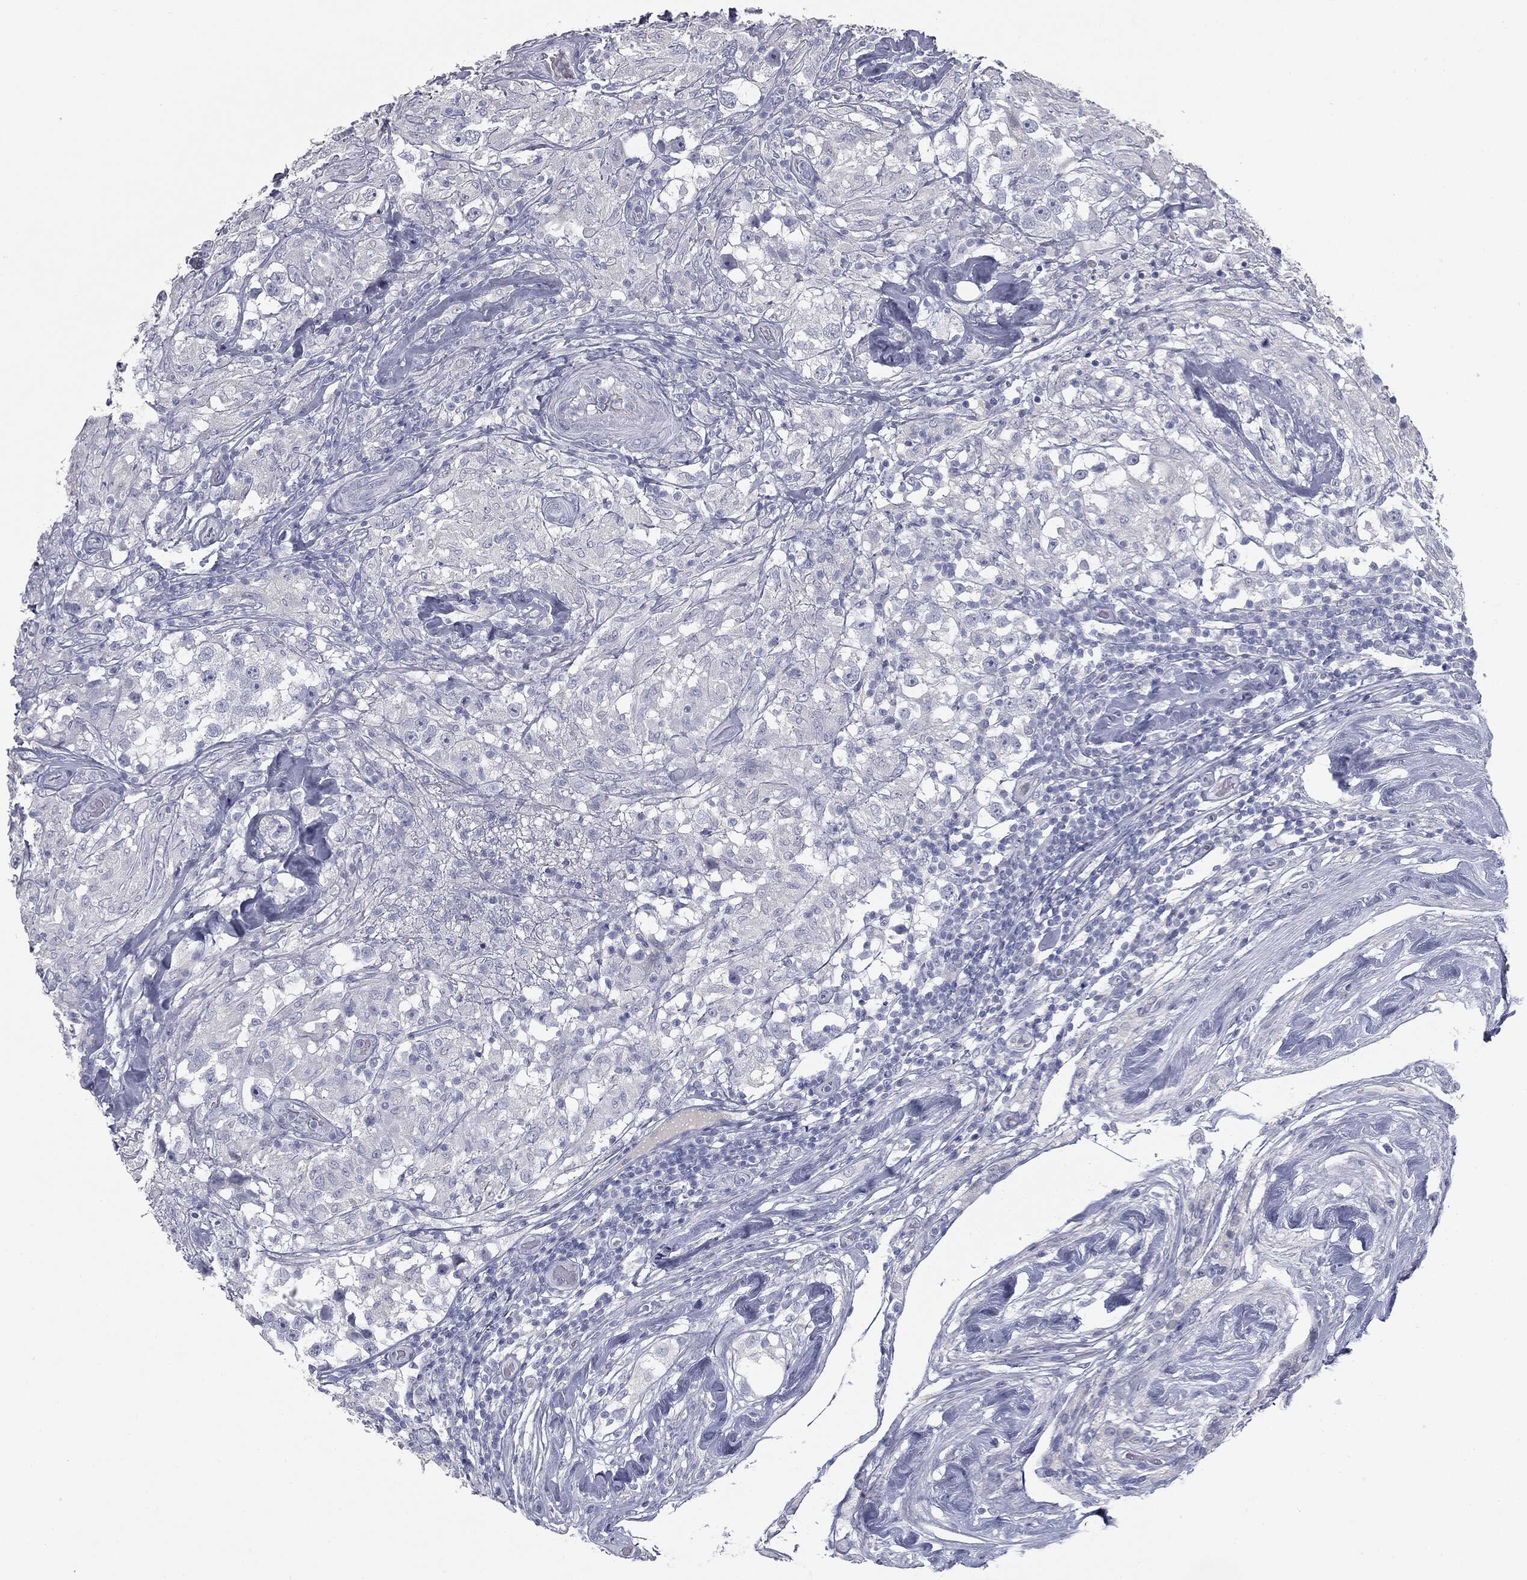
{"staining": {"intensity": "negative", "quantity": "none", "location": "none"}, "tissue": "testis cancer", "cell_type": "Tumor cells", "image_type": "cancer", "snomed": [{"axis": "morphology", "description": "Seminoma, NOS"}, {"axis": "topography", "description": "Testis"}], "caption": "This histopathology image is of testis cancer (seminoma) stained with immunohistochemistry (IHC) to label a protein in brown with the nuclei are counter-stained blue. There is no positivity in tumor cells.", "gene": "MUC5AC", "patient": {"sex": "male", "age": 46}}